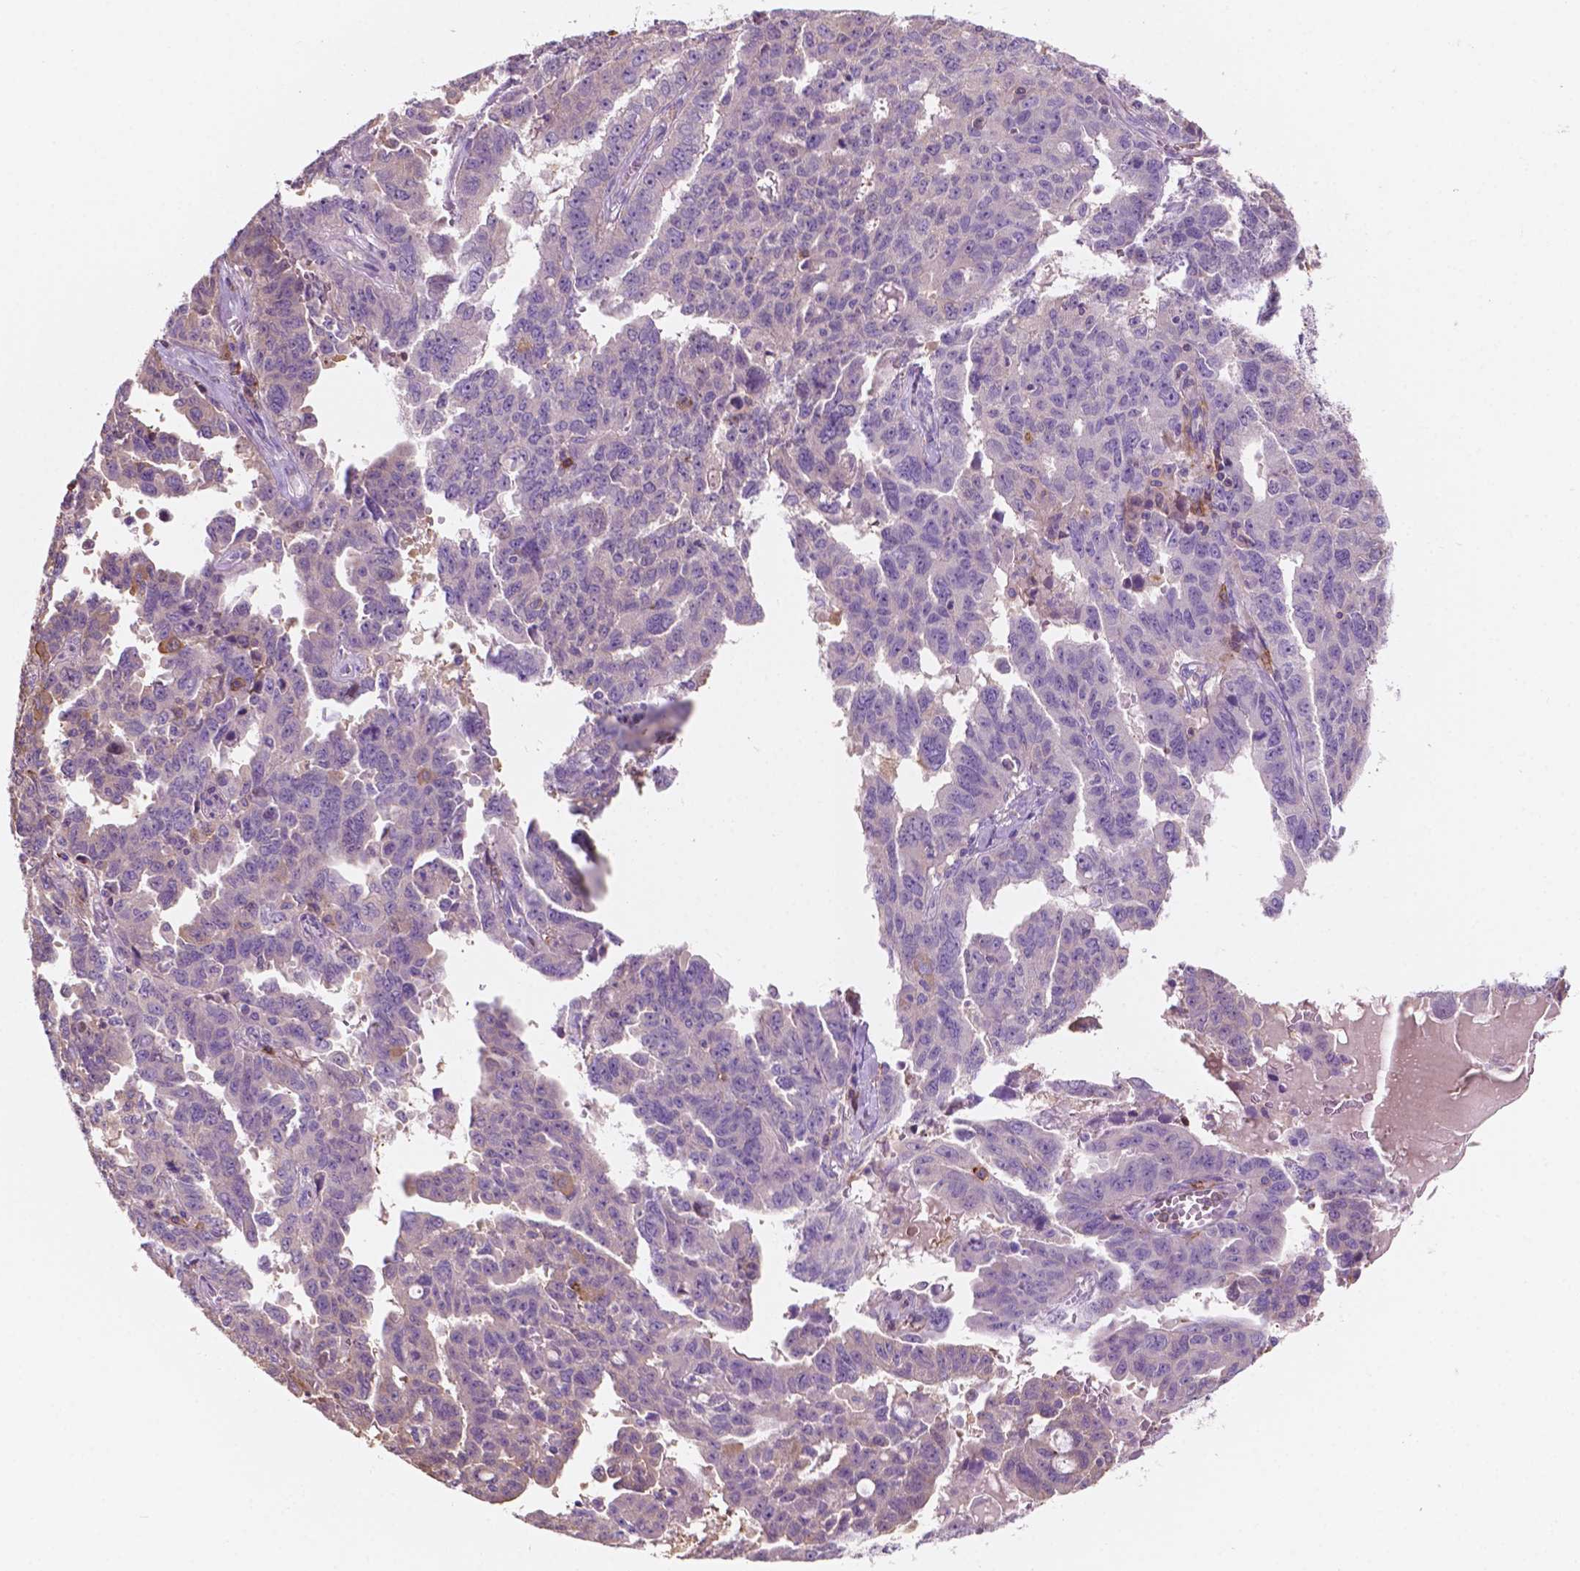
{"staining": {"intensity": "negative", "quantity": "none", "location": "none"}, "tissue": "ovarian cancer", "cell_type": "Tumor cells", "image_type": "cancer", "snomed": [{"axis": "morphology", "description": "Adenocarcinoma, NOS"}, {"axis": "morphology", "description": "Carcinoma, endometroid"}, {"axis": "topography", "description": "Ovary"}], "caption": "Tumor cells are negative for protein expression in human adenocarcinoma (ovarian). (DAB (3,3'-diaminobenzidine) immunohistochemistry (IHC) with hematoxylin counter stain).", "gene": "SEMA4A", "patient": {"sex": "female", "age": 72}}